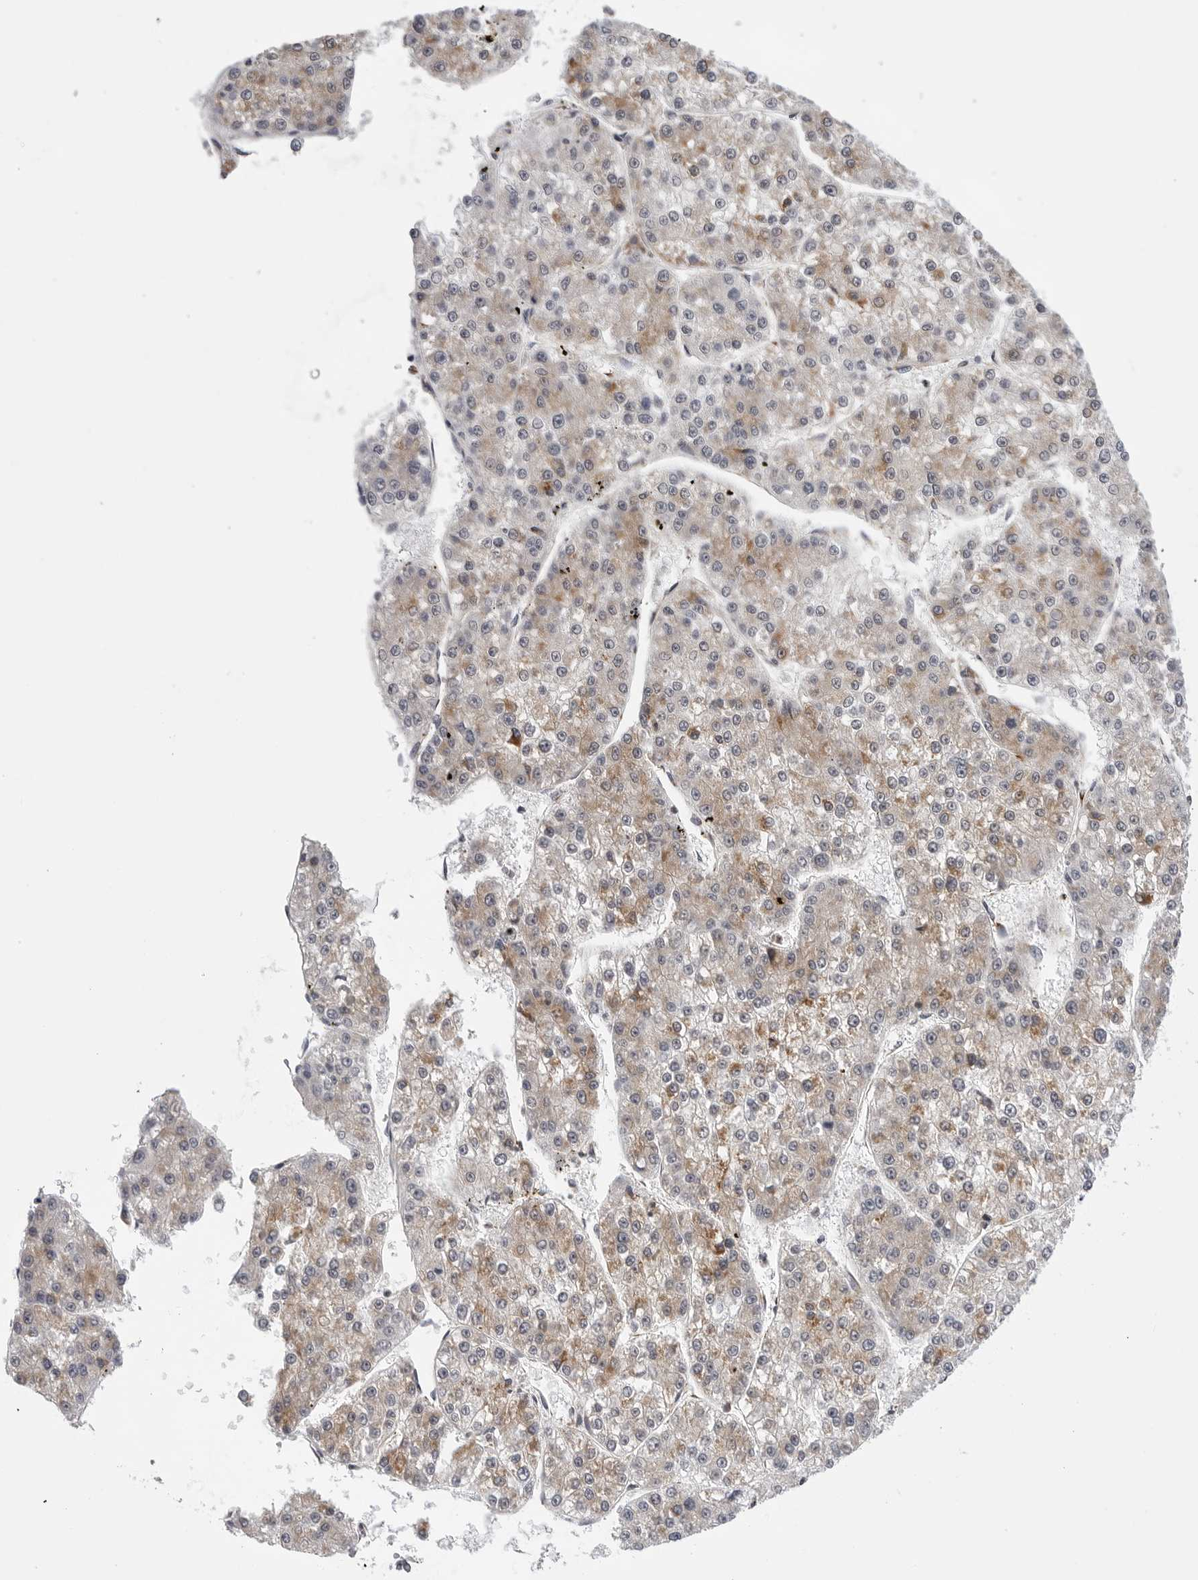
{"staining": {"intensity": "weak", "quantity": ">75%", "location": "cytoplasmic/membranous"}, "tissue": "liver cancer", "cell_type": "Tumor cells", "image_type": "cancer", "snomed": [{"axis": "morphology", "description": "Carcinoma, Hepatocellular, NOS"}, {"axis": "topography", "description": "Liver"}], "caption": "Protein analysis of hepatocellular carcinoma (liver) tissue displays weak cytoplasmic/membranous expression in approximately >75% of tumor cells. The protein of interest is shown in brown color, while the nuclei are stained blue.", "gene": "CDK20", "patient": {"sex": "female", "age": 73}}